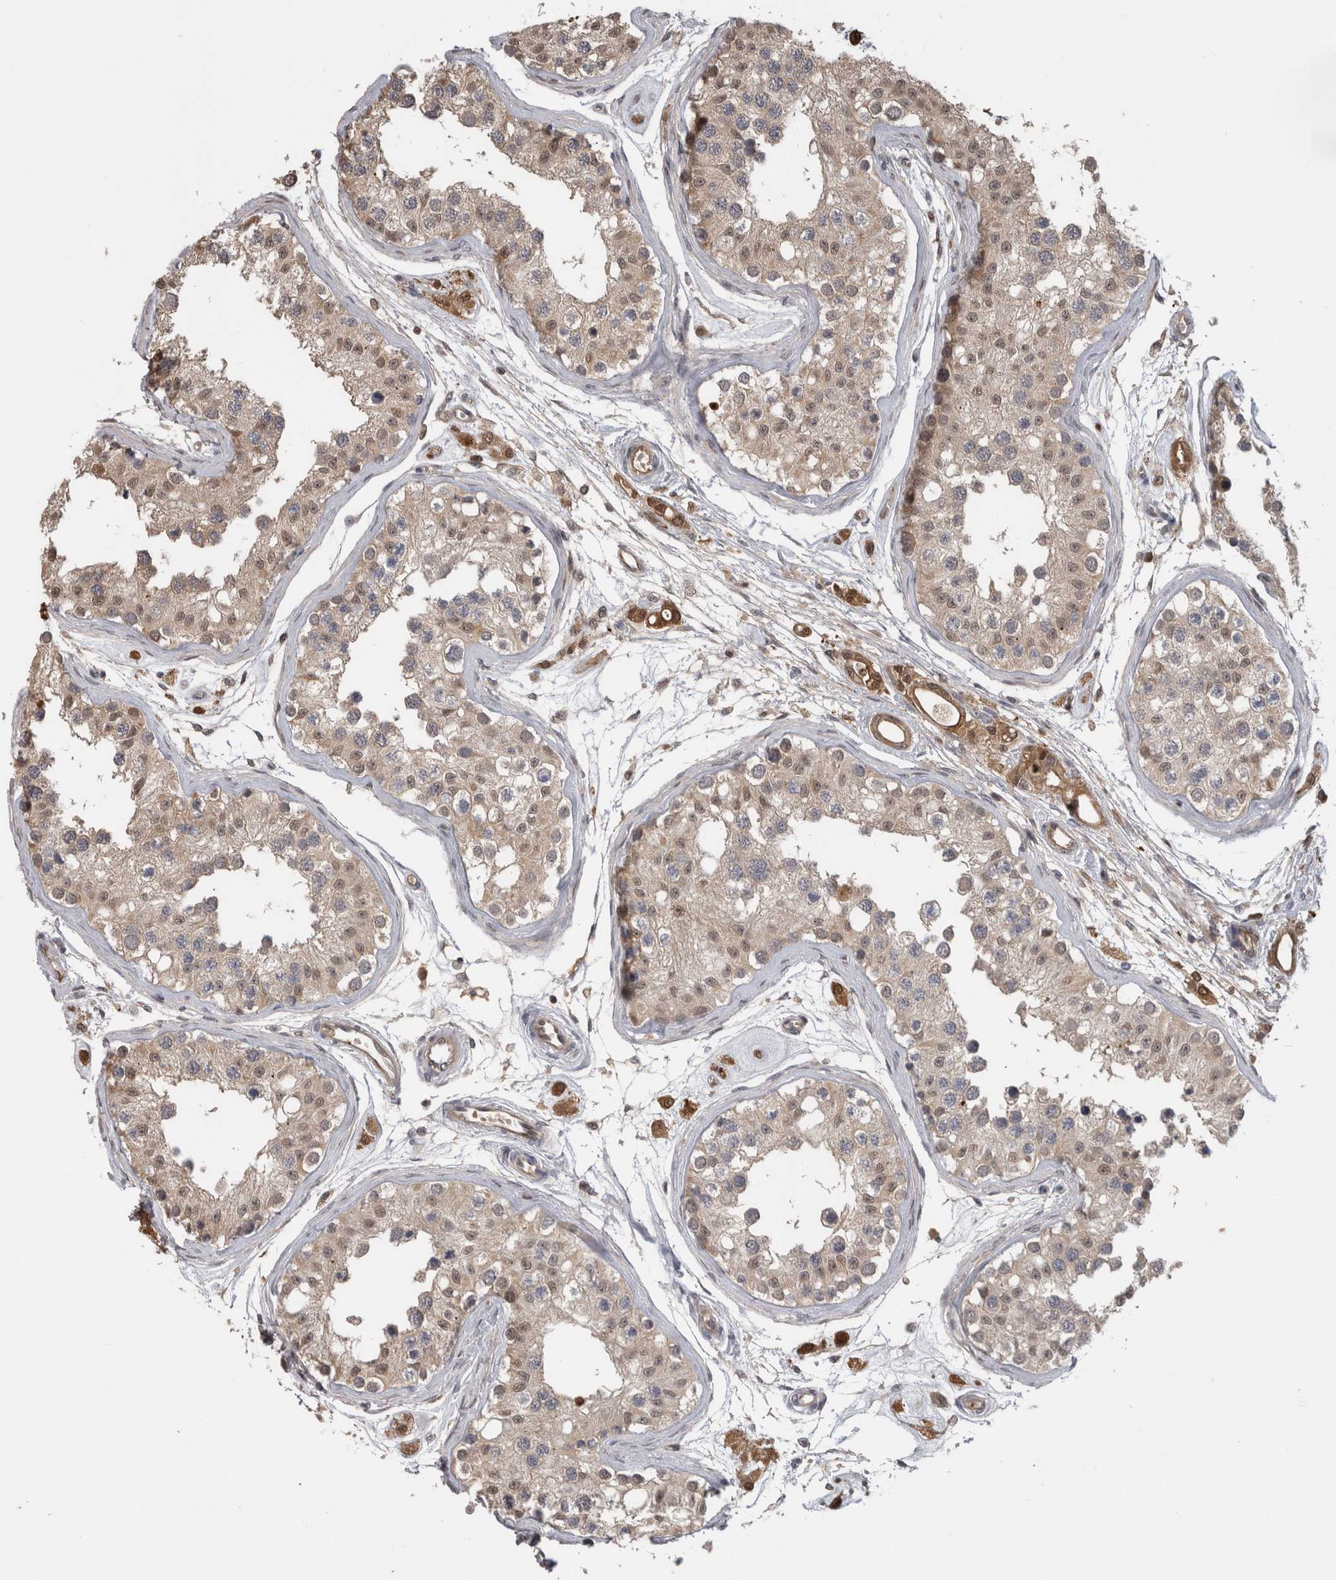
{"staining": {"intensity": "weak", "quantity": ">75%", "location": "cytoplasmic/membranous"}, "tissue": "testis", "cell_type": "Cells in seminiferous ducts", "image_type": "normal", "snomed": [{"axis": "morphology", "description": "Normal tissue, NOS"}, {"axis": "morphology", "description": "Adenocarcinoma, metastatic, NOS"}, {"axis": "topography", "description": "Testis"}], "caption": "Protein expression analysis of benign testis shows weak cytoplasmic/membranous staining in about >75% of cells in seminiferous ducts. The staining is performed using DAB (3,3'-diaminobenzidine) brown chromogen to label protein expression. The nuclei are counter-stained blue using hematoxylin.", "gene": "USH1G", "patient": {"sex": "male", "age": 26}}